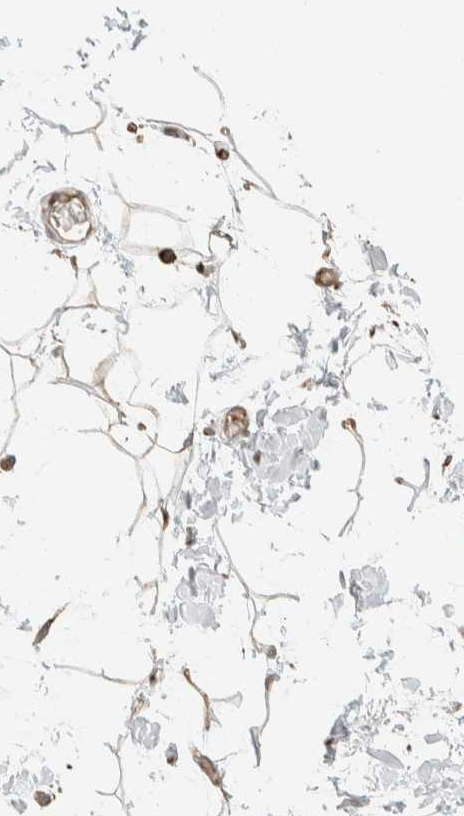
{"staining": {"intensity": "weak", "quantity": ">75%", "location": "cytoplasmic/membranous"}, "tissue": "adipose tissue", "cell_type": "Adipocytes", "image_type": "normal", "snomed": [{"axis": "morphology", "description": "Normal tissue, NOS"}, {"axis": "topography", "description": "Soft tissue"}], "caption": "Protein staining by IHC demonstrates weak cytoplasmic/membranous positivity in approximately >75% of adipocytes in unremarkable adipose tissue.", "gene": "RAB11FIP1", "patient": {"sex": "male", "age": 72}}